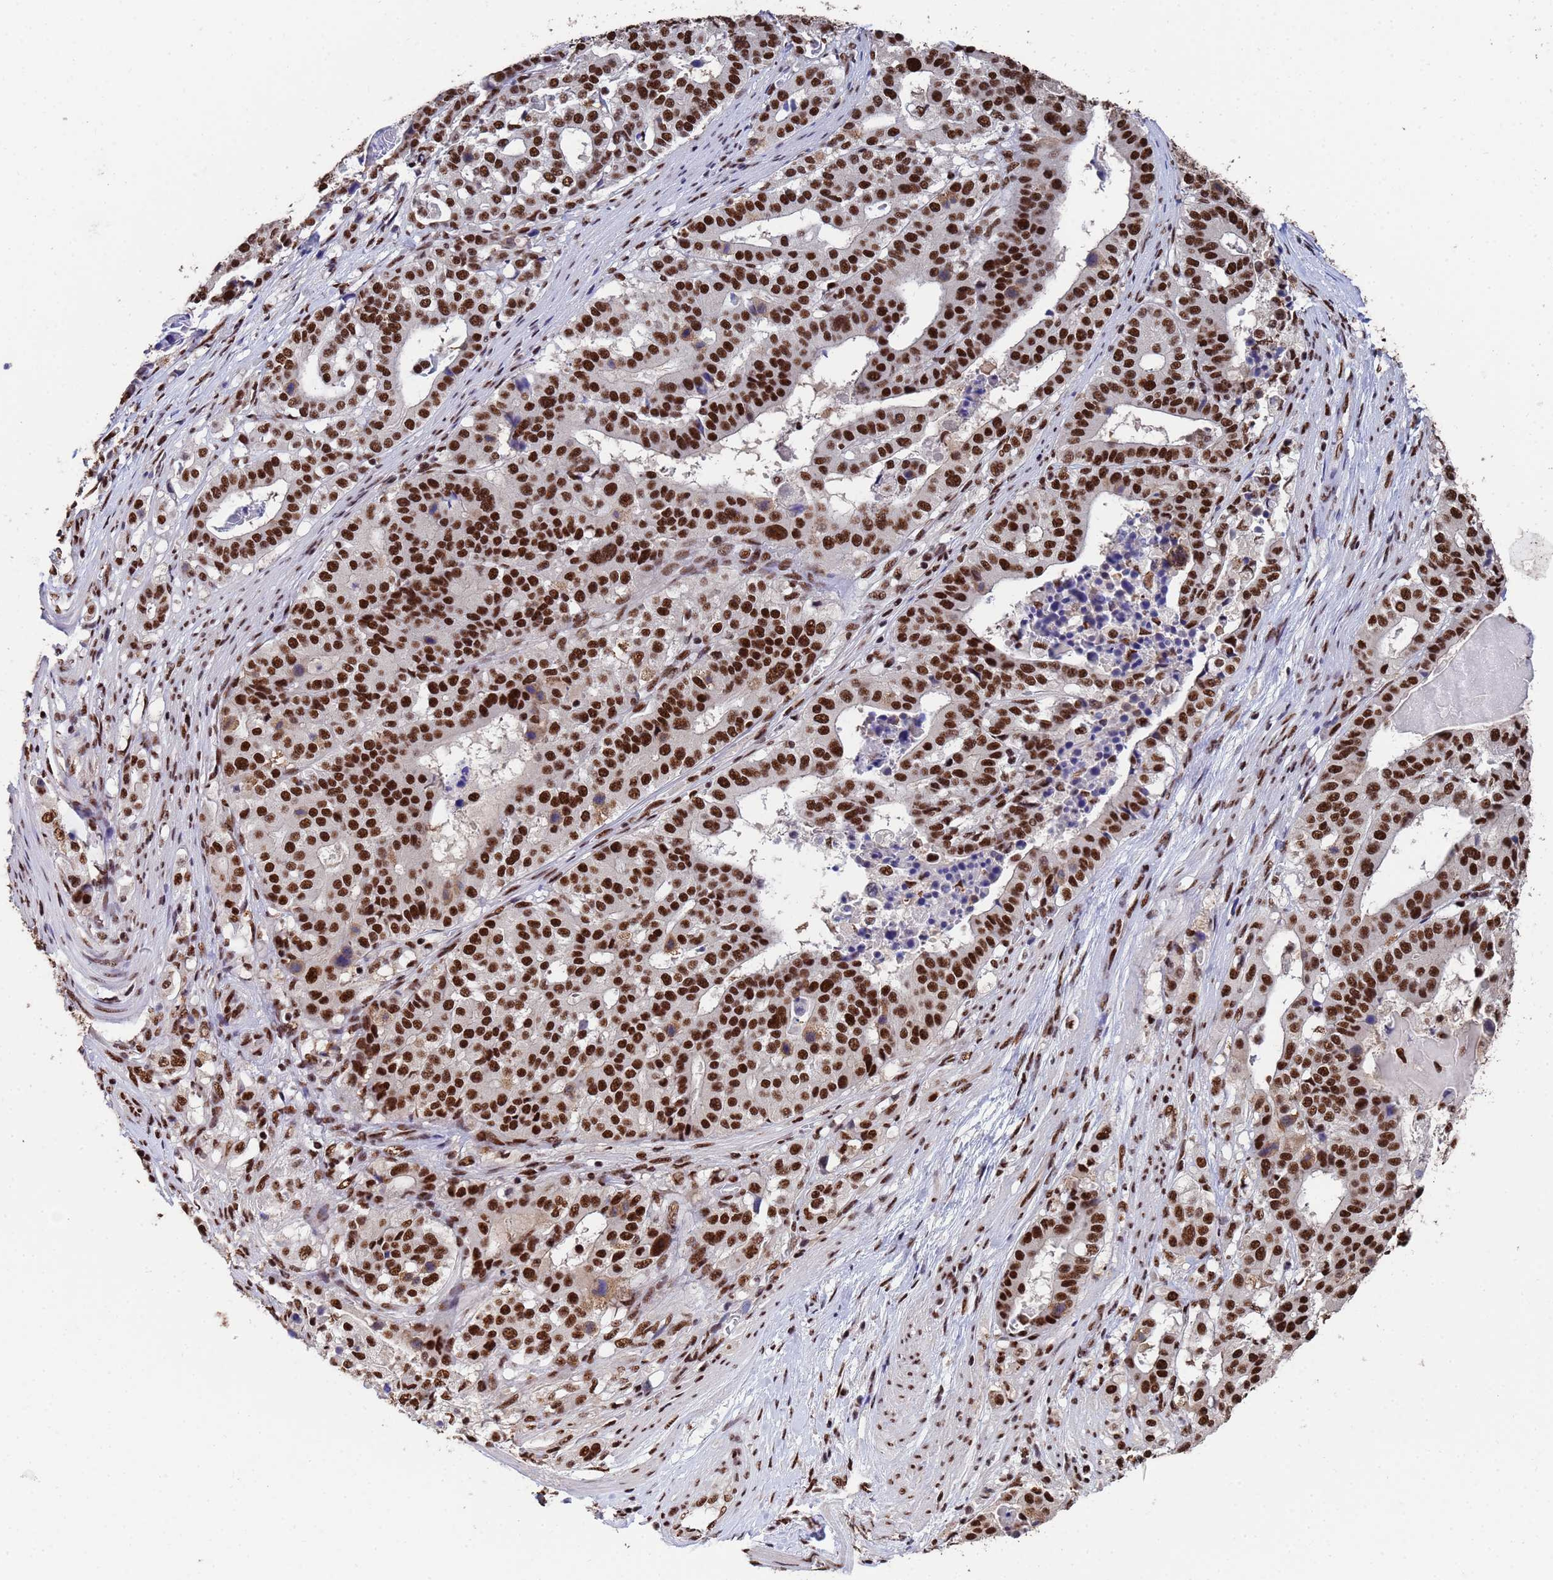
{"staining": {"intensity": "strong", "quantity": ">75%", "location": "nuclear"}, "tissue": "stomach cancer", "cell_type": "Tumor cells", "image_type": "cancer", "snomed": [{"axis": "morphology", "description": "Adenocarcinoma, NOS"}, {"axis": "topography", "description": "Stomach"}], "caption": "An image of human adenocarcinoma (stomach) stained for a protein exhibits strong nuclear brown staining in tumor cells.", "gene": "SF3B2", "patient": {"sex": "male", "age": 48}}